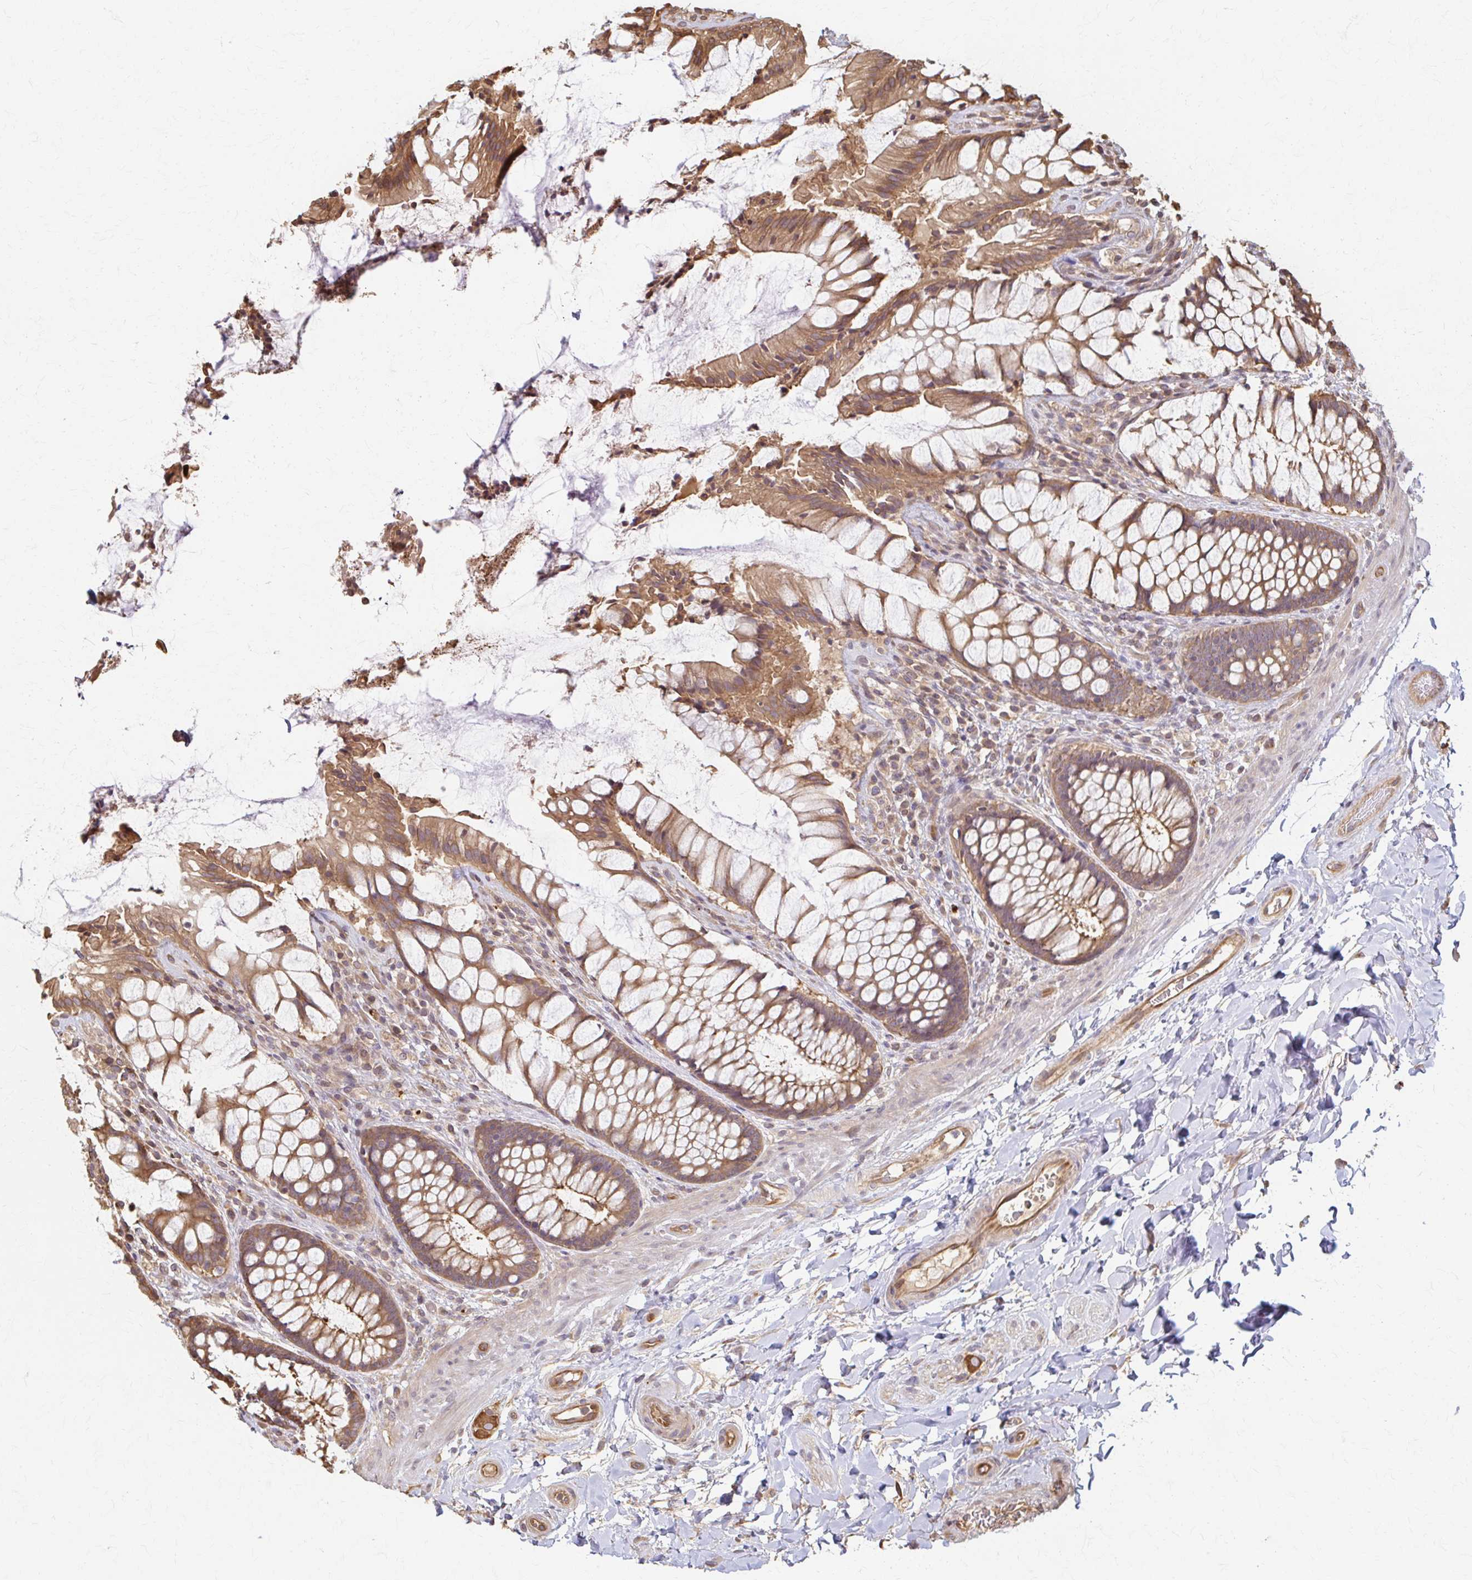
{"staining": {"intensity": "moderate", "quantity": ">75%", "location": "cytoplasmic/membranous"}, "tissue": "rectum", "cell_type": "Glandular cells", "image_type": "normal", "snomed": [{"axis": "morphology", "description": "Normal tissue, NOS"}, {"axis": "topography", "description": "Rectum"}], "caption": "IHC staining of normal rectum, which demonstrates medium levels of moderate cytoplasmic/membranous staining in approximately >75% of glandular cells indicating moderate cytoplasmic/membranous protein expression. The staining was performed using DAB (brown) for protein detection and nuclei were counterstained in hematoxylin (blue).", "gene": "ARHGAP35", "patient": {"sex": "female", "age": 58}}